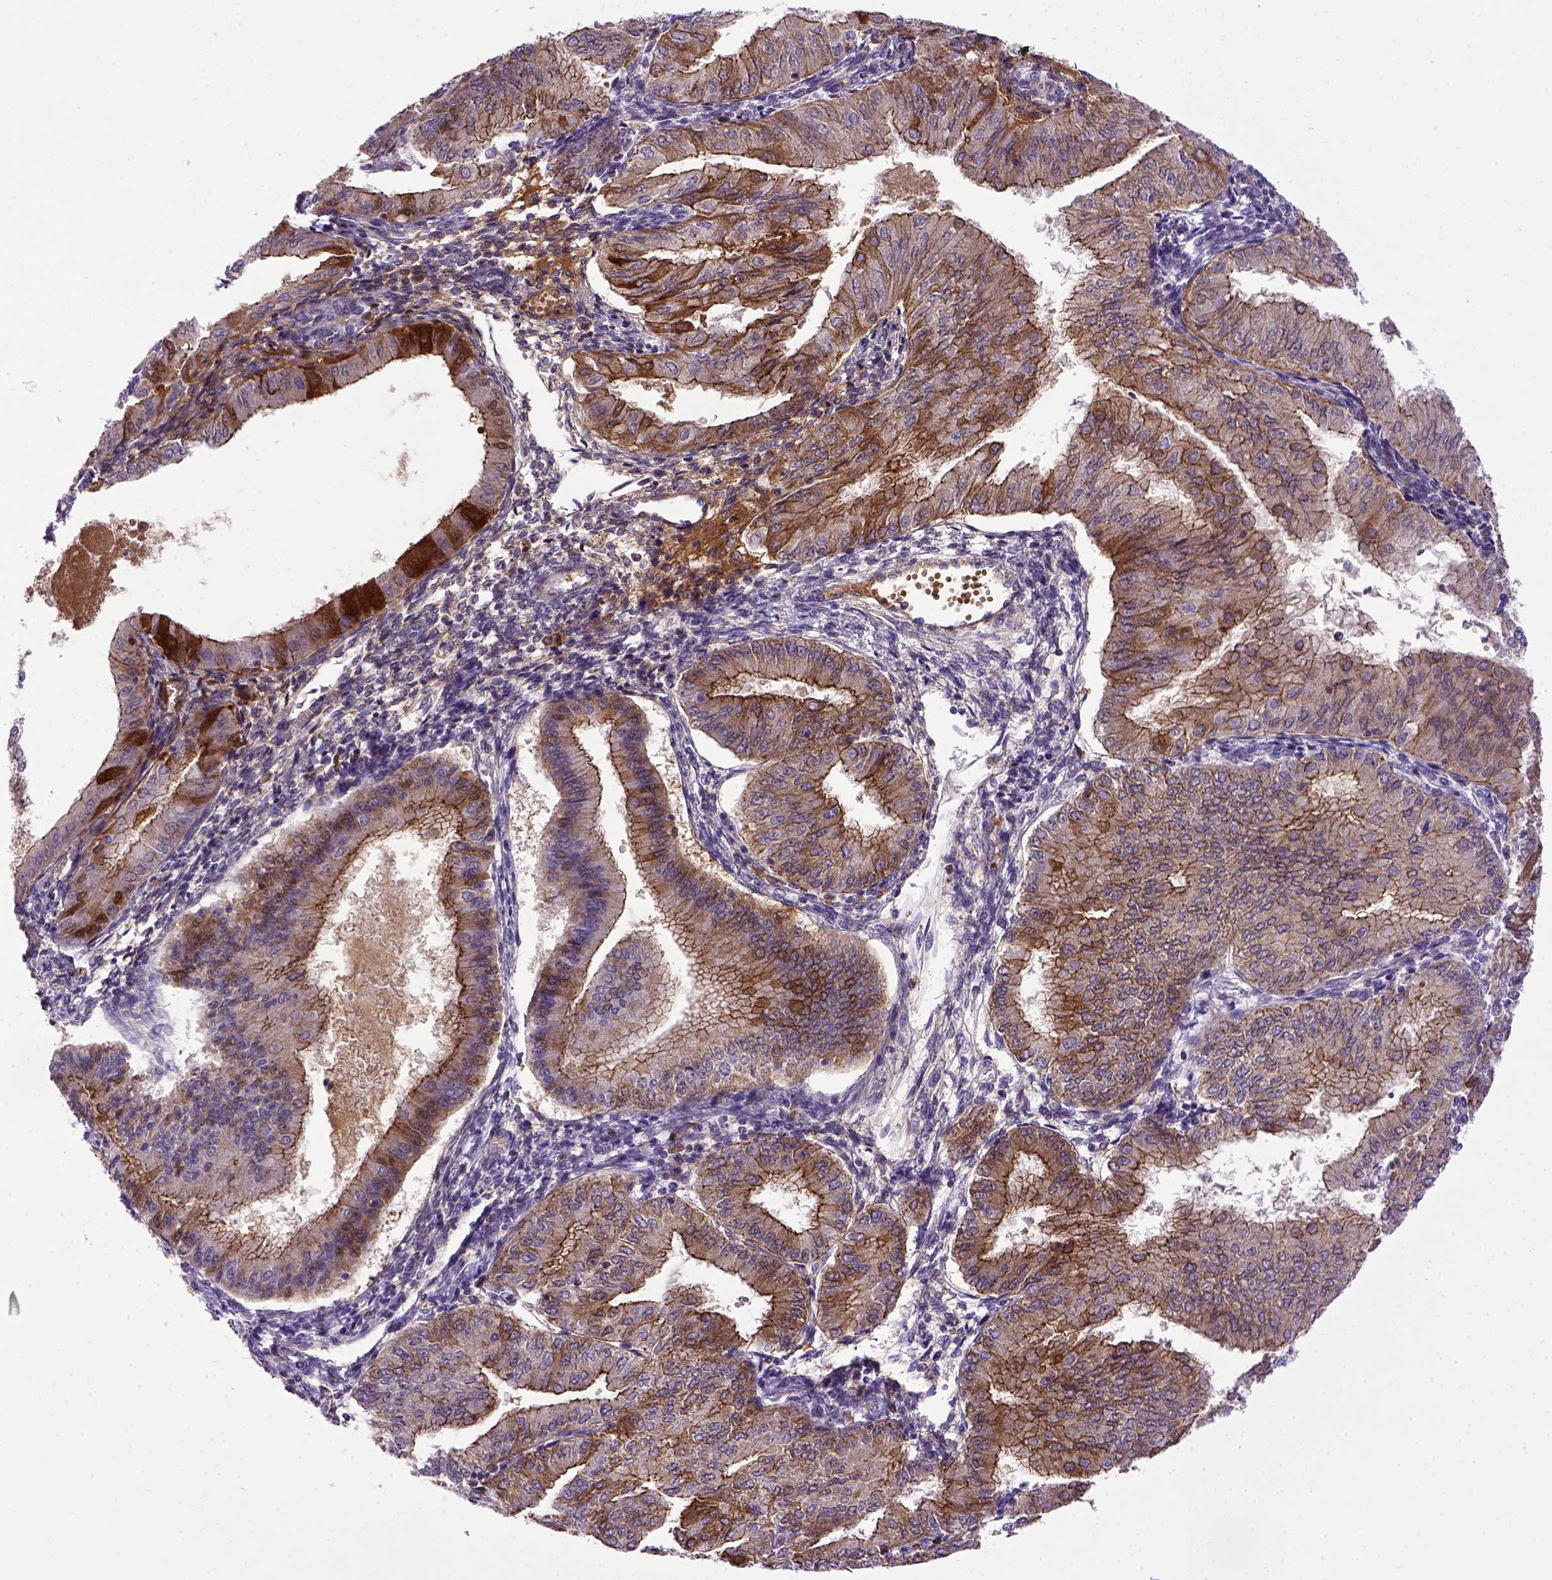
{"staining": {"intensity": "moderate", "quantity": "25%-75%", "location": "cytoplasmic/membranous"}, "tissue": "endometrial cancer", "cell_type": "Tumor cells", "image_type": "cancer", "snomed": [{"axis": "morphology", "description": "Adenocarcinoma, NOS"}, {"axis": "topography", "description": "Endometrium"}], "caption": "Immunohistochemistry (IHC) (DAB (3,3'-diaminobenzidine)) staining of endometrial adenocarcinoma exhibits moderate cytoplasmic/membranous protein positivity in about 25%-75% of tumor cells.", "gene": "CDH1", "patient": {"sex": "female", "age": 53}}